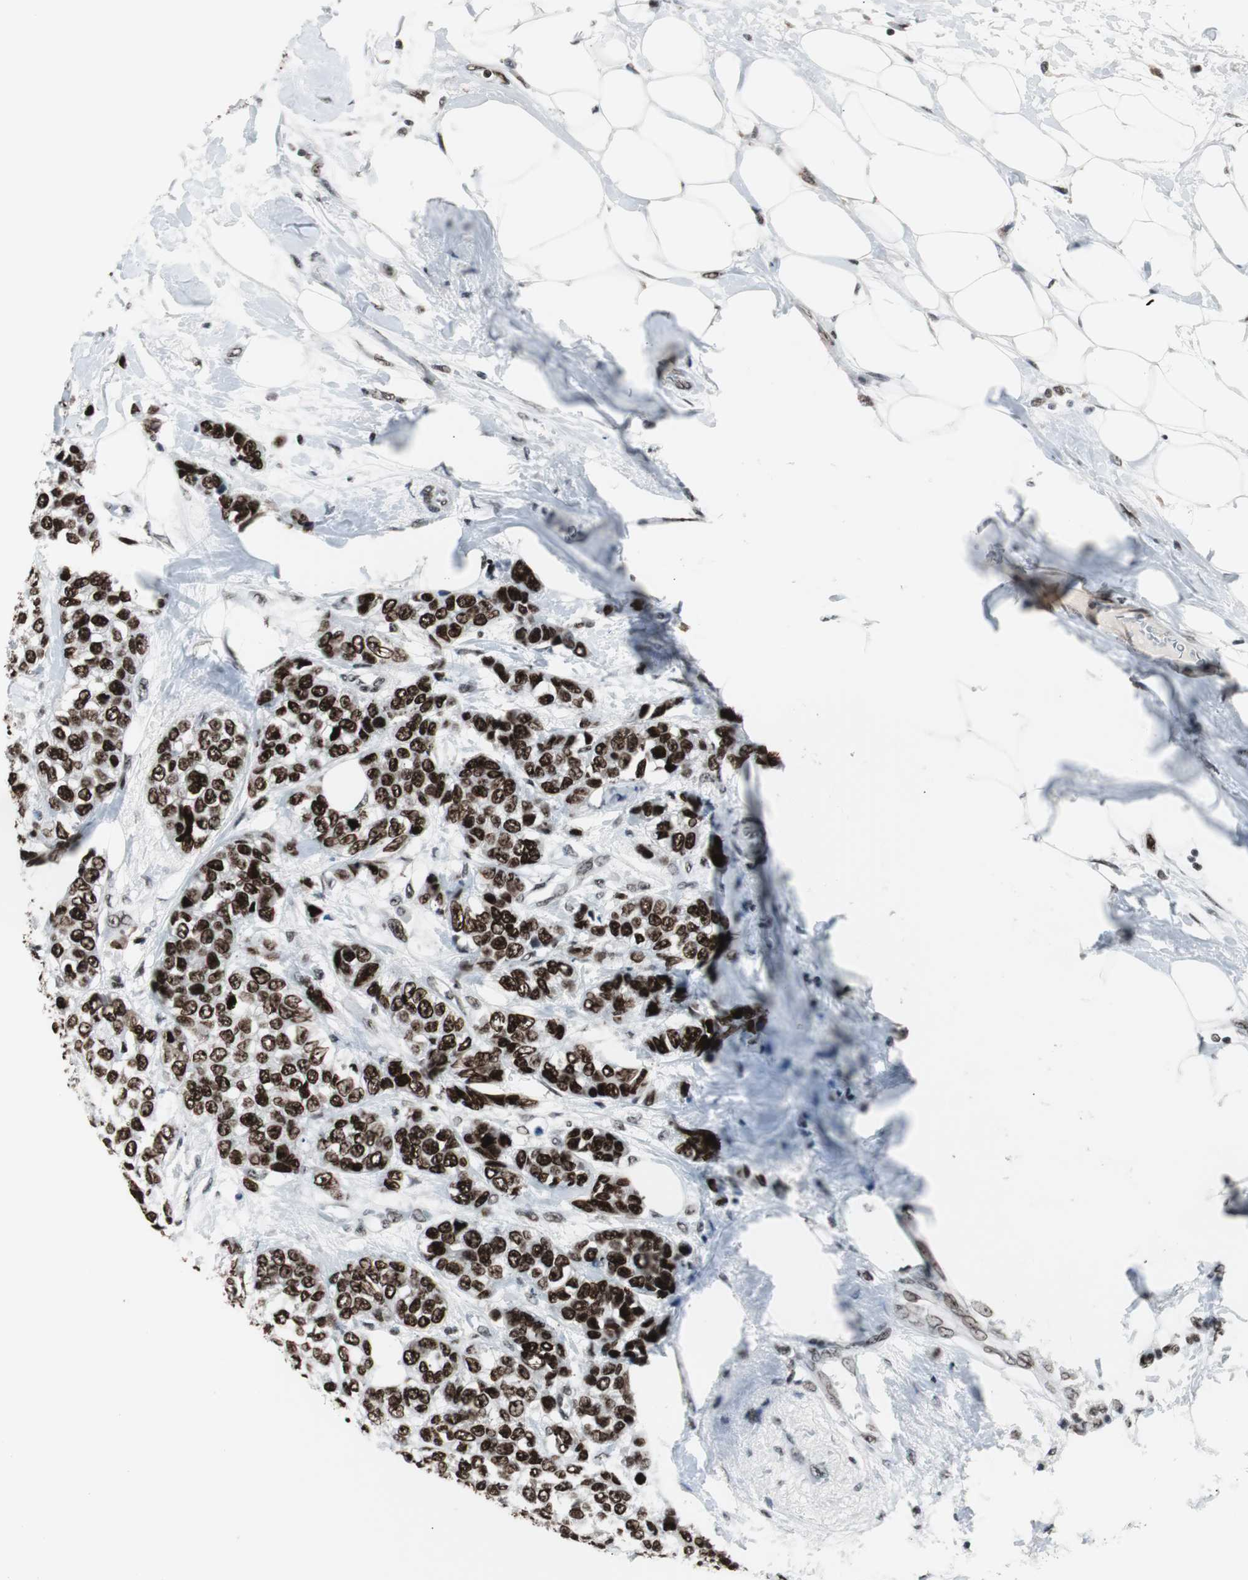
{"staining": {"intensity": "strong", "quantity": ">75%", "location": "nuclear"}, "tissue": "breast cancer", "cell_type": "Tumor cells", "image_type": "cancer", "snomed": [{"axis": "morphology", "description": "Duct carcinoma"}, {"axis": "topography", "description": "Breast"}], "caption": "High-magnification brightfield microscopy of breast cancer stained with DAB (brown) and counterstained with hematoxylin (blue). tumor cells exhibit strong nuclear expression is identified in about>75% of cells. (DAB (3,3'-diaminobenzidine) IHC, brown staining for protein, blue staining for nuclei).", "gene": "XRCC1", "patient": {"sex": "female", "age": 51}}